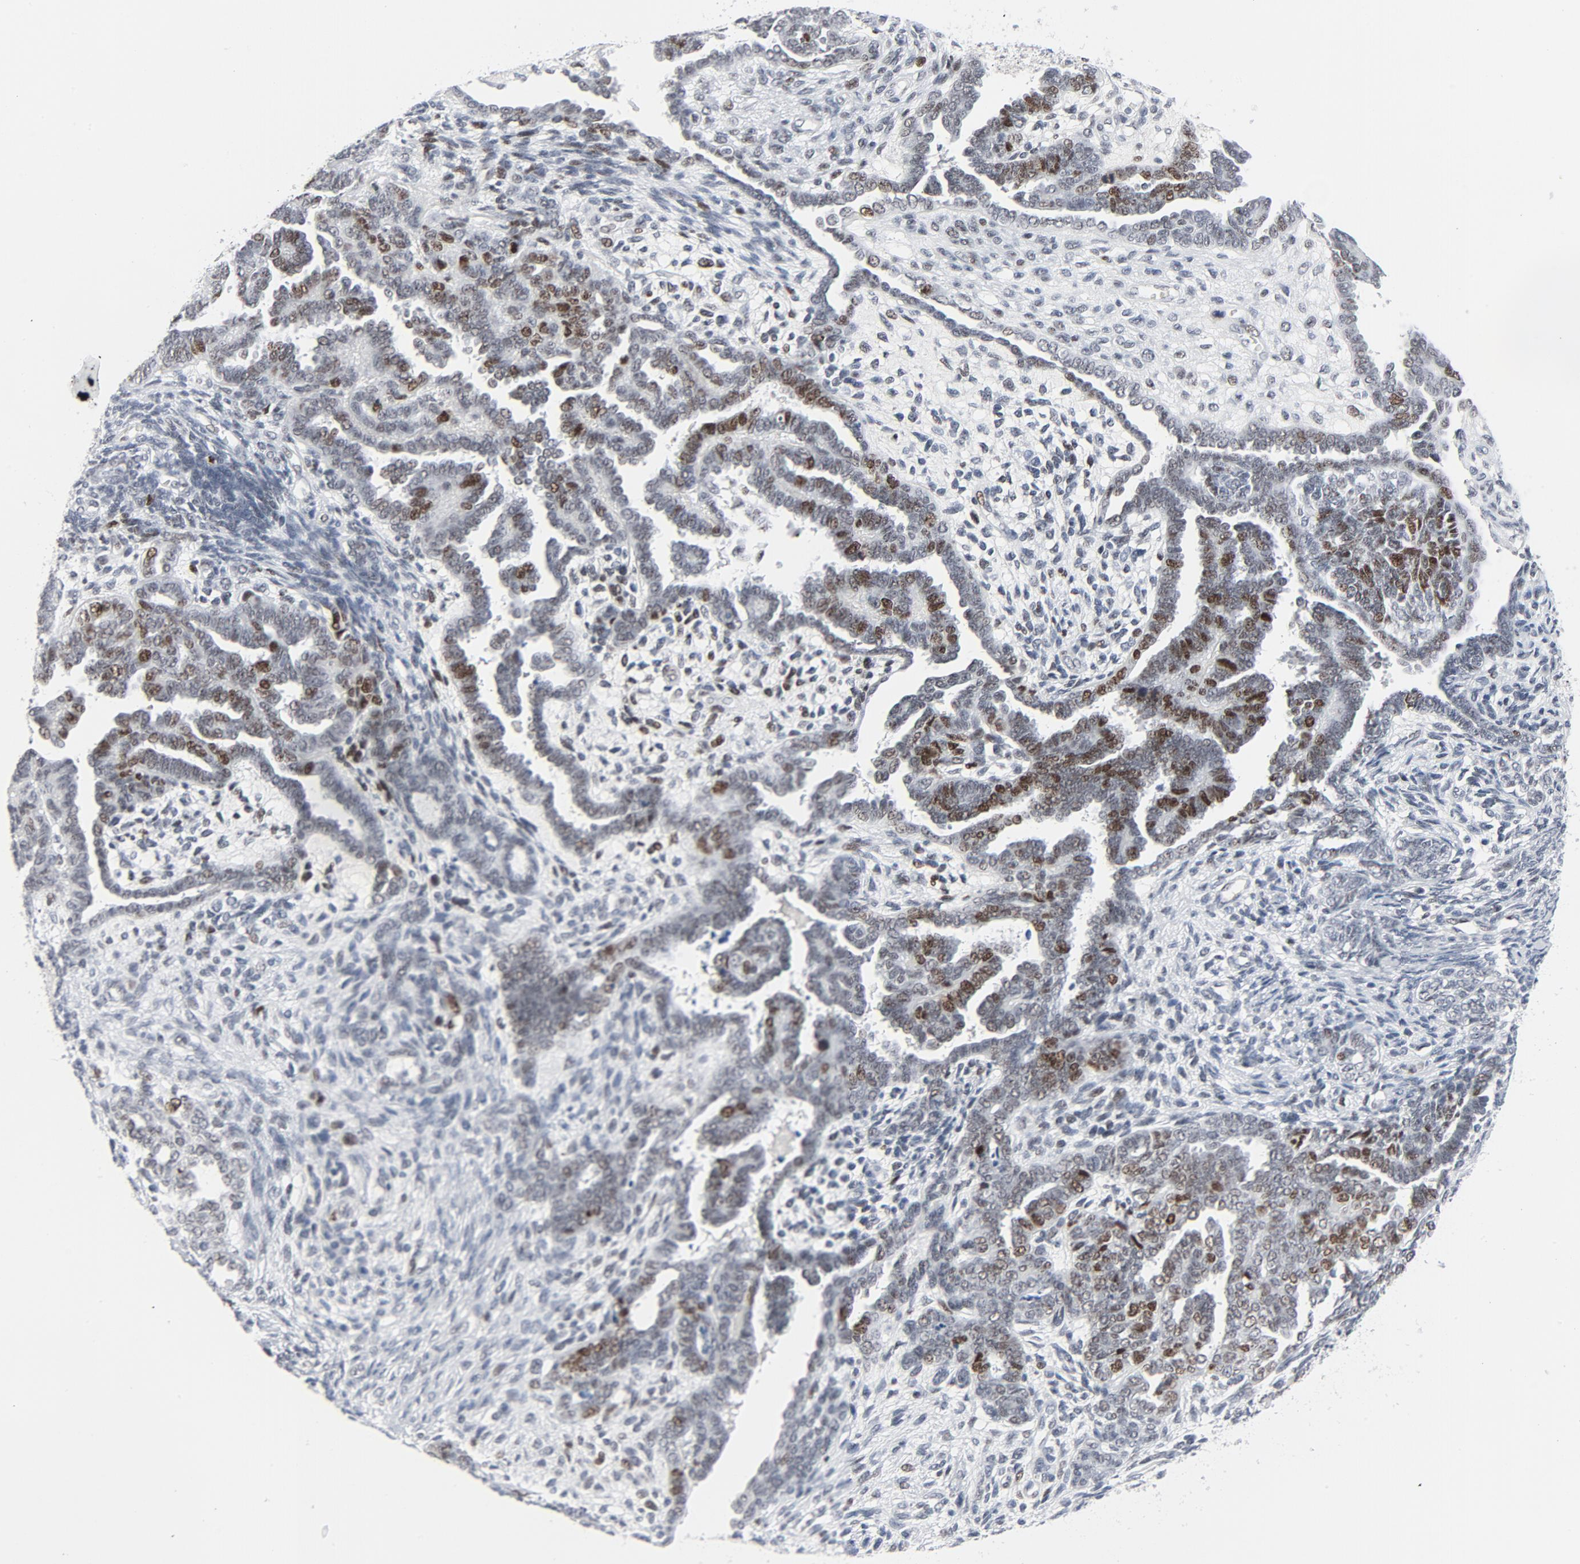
{"staining": {"intensity": "strong", "quantity": "<25%", "location": "nuclear"}, "tissue": "endometrial cancer", "cell_type": "Tumor cells", "image_type": "cancer", "snomed": [{"axis": "morphology", "description": "Neoplasm, malignant, NOS"}, {"axis": "topography", "description": "Endometrium"}], "caption": "Immunohistochemical staining of endometrial cancer (malignant neoplasm) reveals strong nuclear protein staining in about <25% of tumor cells.", "gene": "POLD1", "patient": {"sex": "female", "age": 74}}